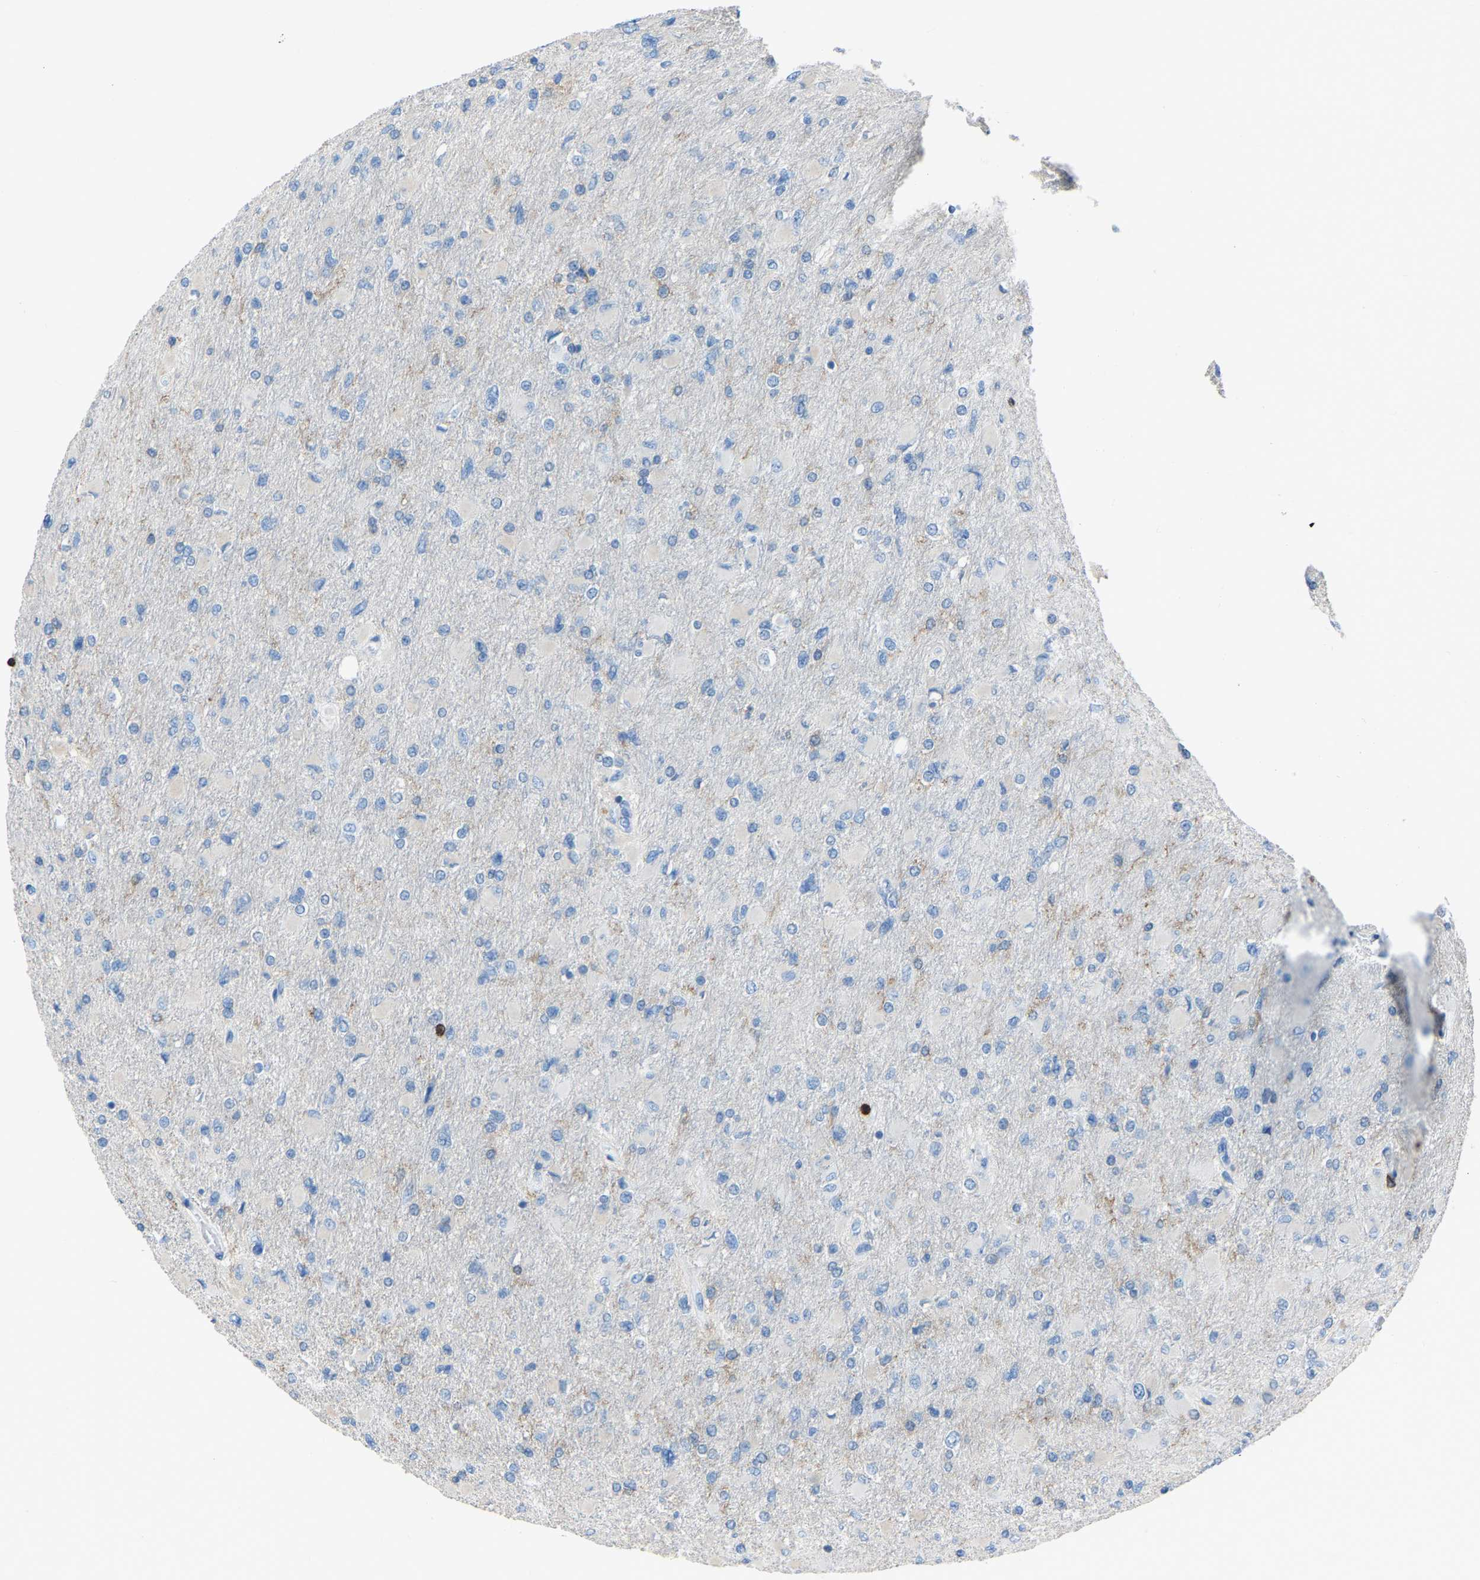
{"staining": {"intensity": "negative", "quantity": "none", "location": "none"}, "tissue": "glioma", "cell_type": "Tumor cells", "image_type": "cancer", "snomed": [{"axis": "morphology", "description": "Glioma, malignant, High grade"}, {"axis": "topography", "description": "Cerebral cortex"}], "caption": "Protein analysis of glioma reveals no significant positivity in tumor cells.", "gene": "LSP1", "patient": {"sex": "female", "age": 36}}